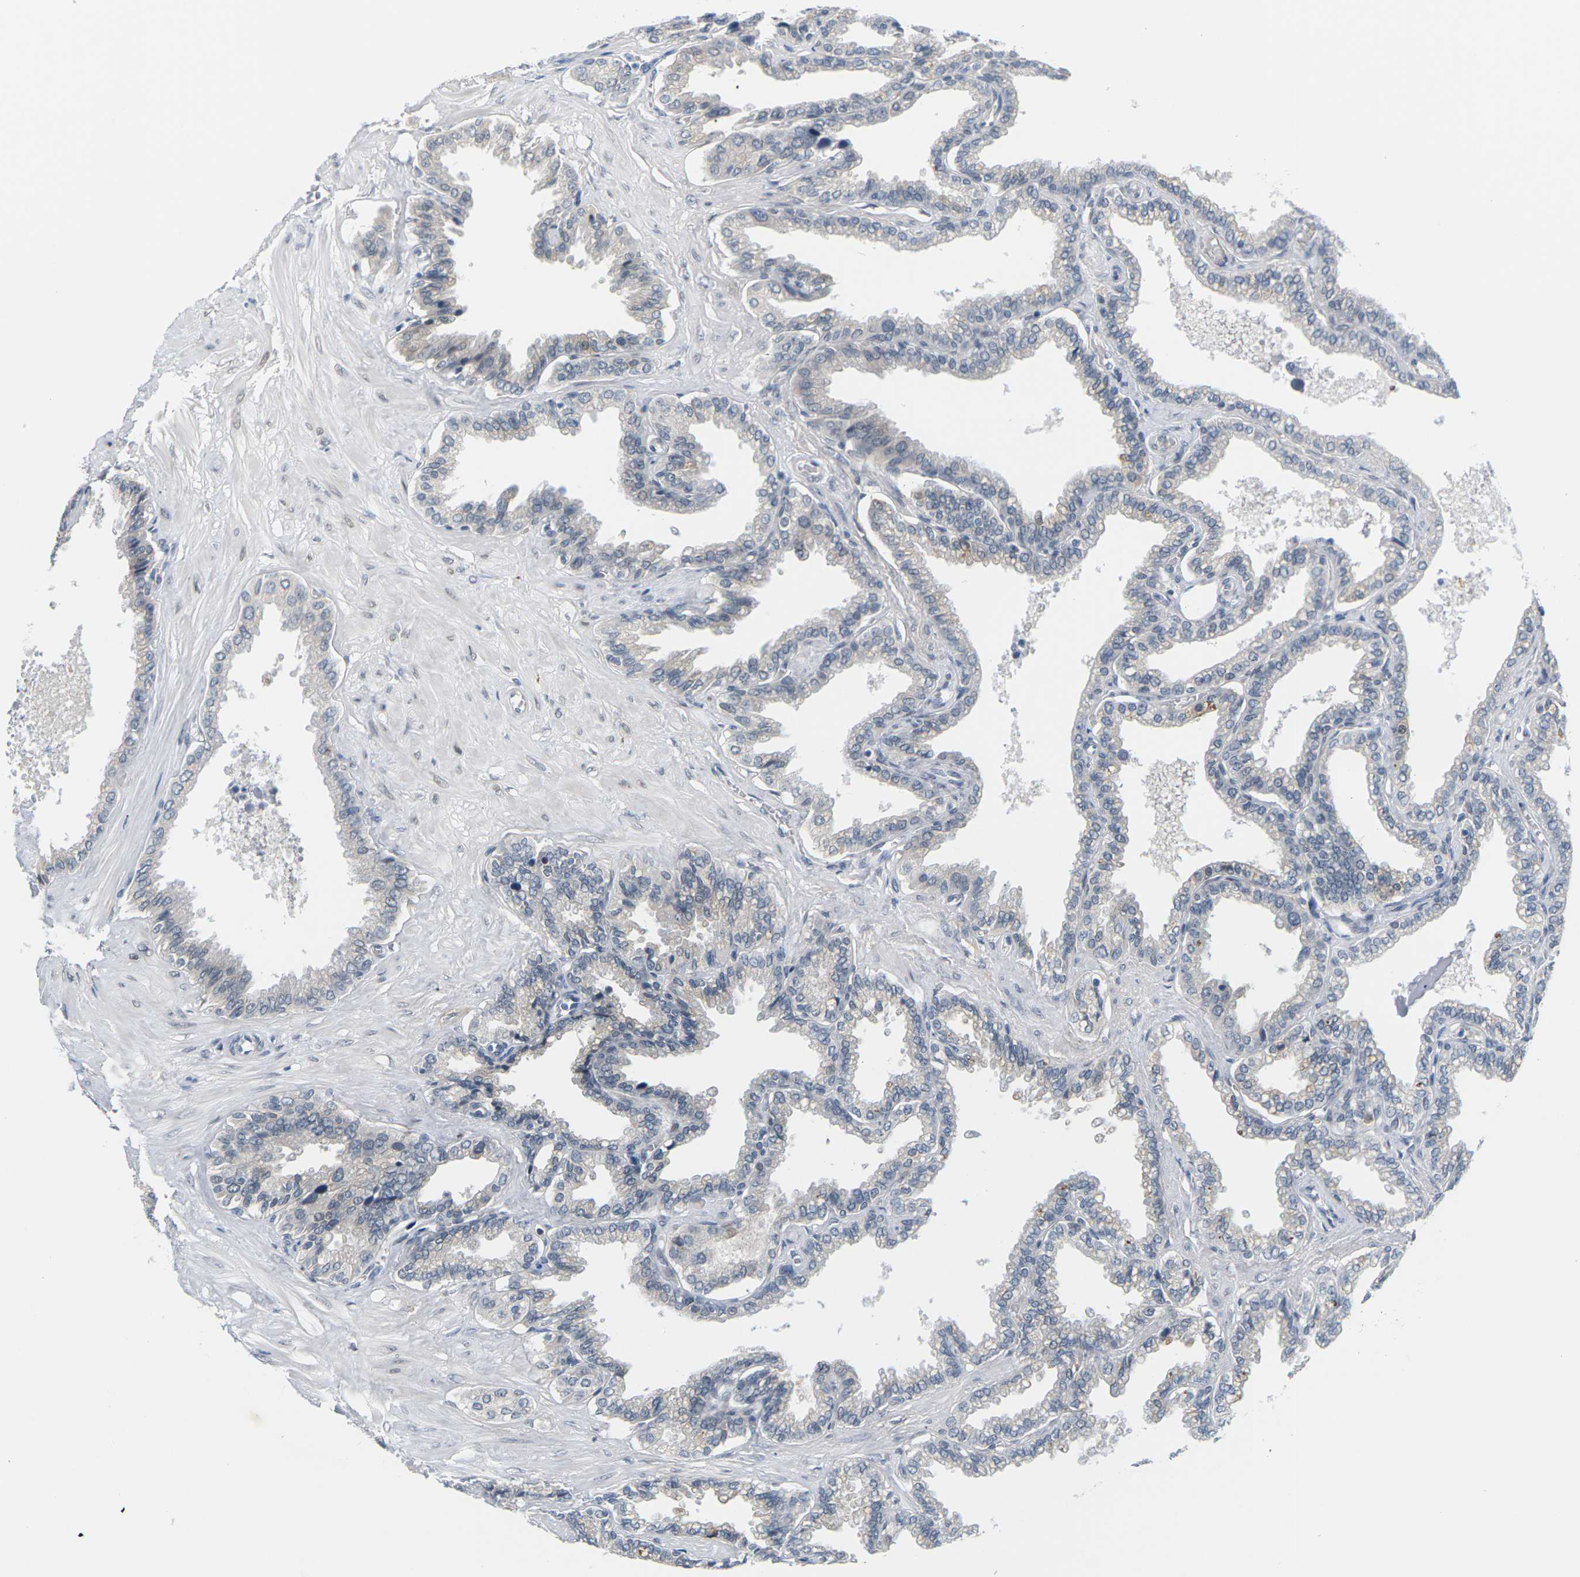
{"staining": {"intensity": "negative", "quantity": "none", "location": "none"}, "tissue": "seminal vesicle", "cell_type": "Glandular cells", "image_type": "normal", "snomed": [{"axis": "morphology", "description": "Normal tissue, NOS"}, {"axis": "topography", "description": "Seminal veicle"}], "caption": "Immunohistochemistry (IHC) micrograph of unremarkable seminal vesicle: seminal vesicle stained with DAB exhibits no significant protein positivity in glandular cells.", "gene": "PKP2", "patient": {"sex": "male", "age": 46}}